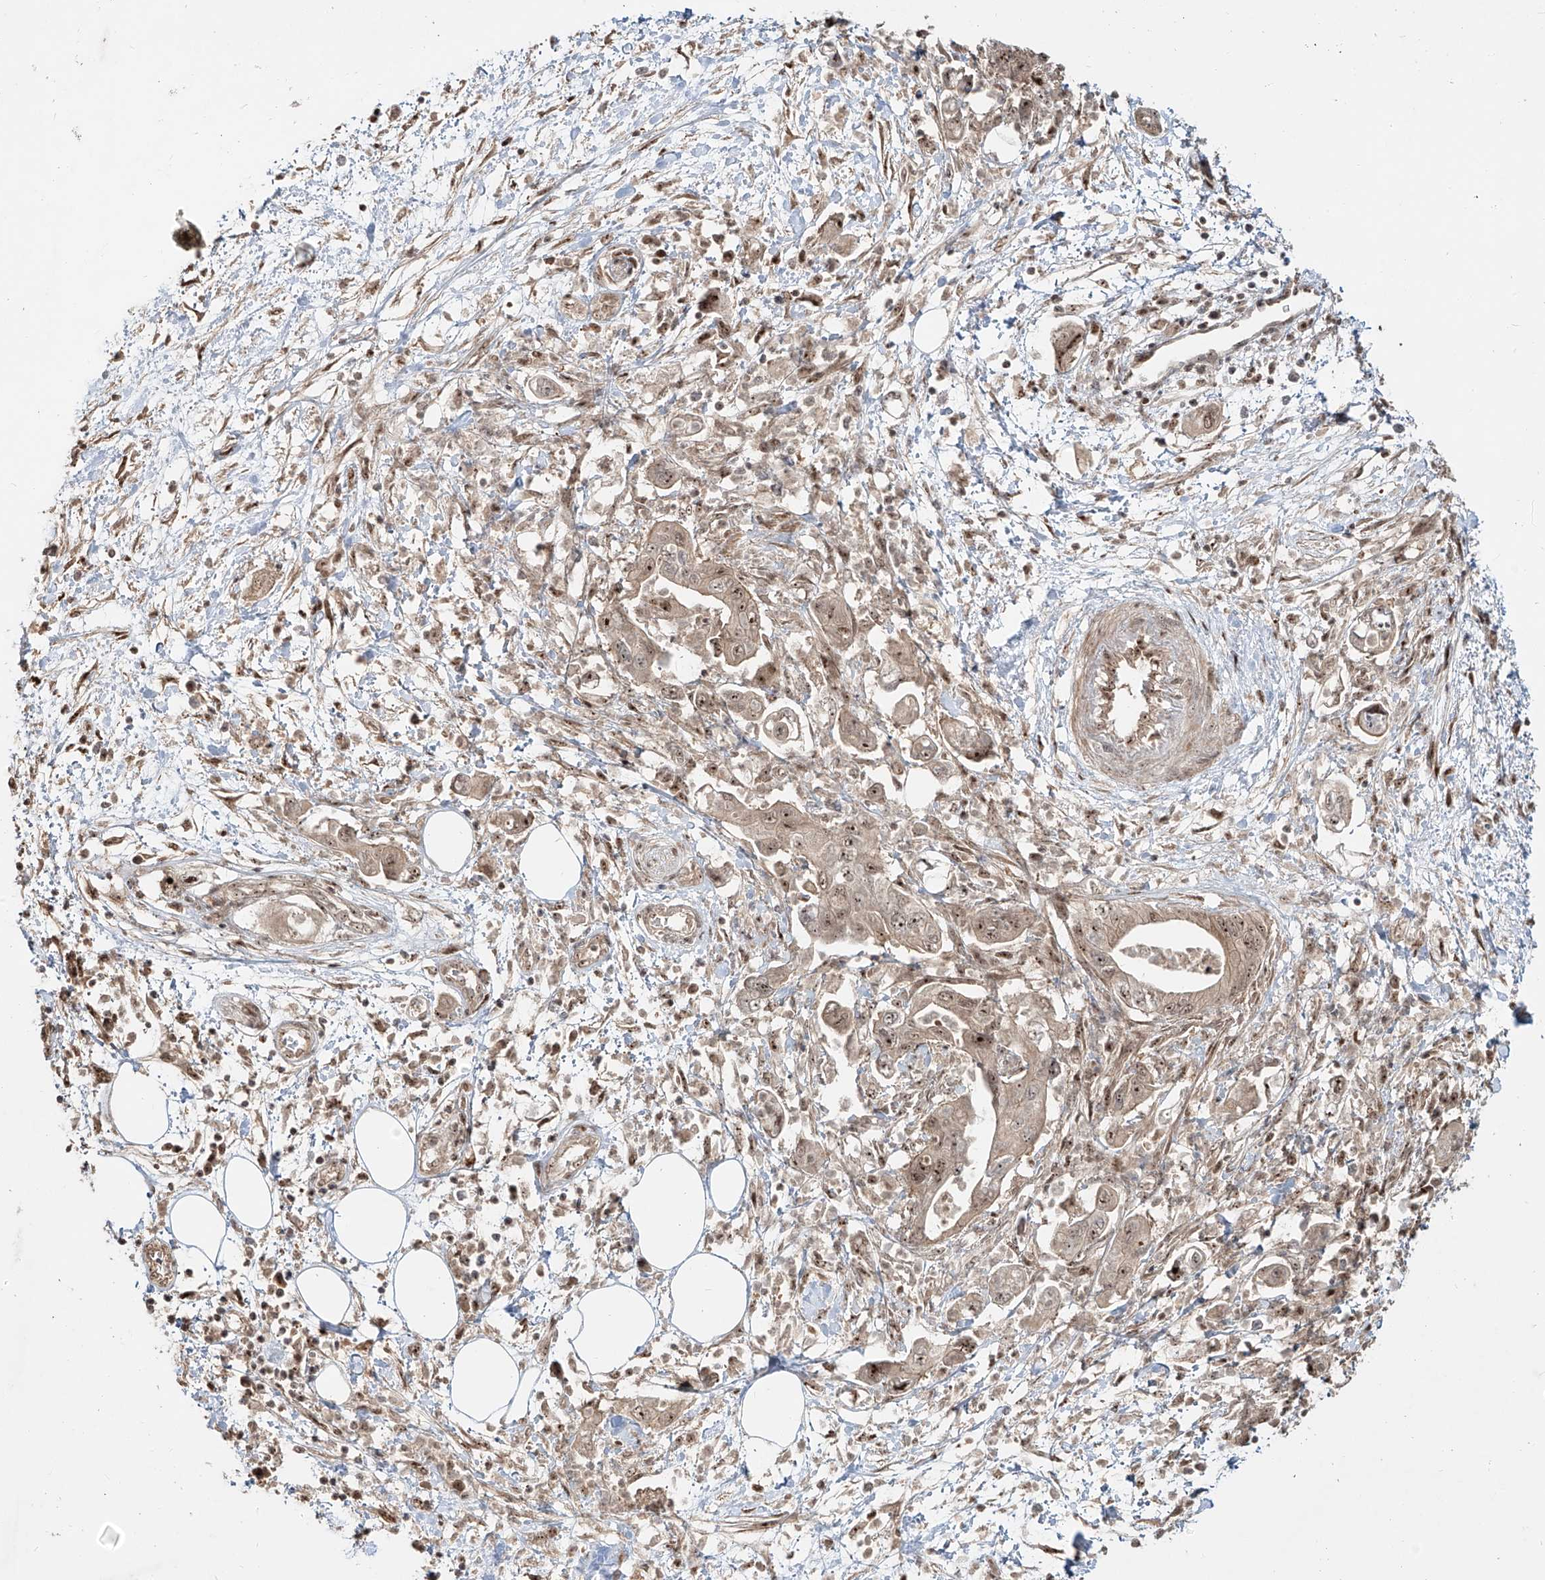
{"staining": {"intensity": "moderate", "quantity": ">75%", "location": "cytoplasmic/membranous,nuclear"}, "tissue": "pancreatic cancer", "cell_type": "Tumor cells", "image_type": "cancer", "snomed": [{"axis": "morphology", "description": "Adenocarcinoma, NOS"}, {"axis": "topography", "description": "Pancreas"}], "caption": "This histopathology image reveals pancreatic cancer stained with immunohistochemistry (IHC) to label a protein in brown. The cytoplasmic/membranous and nuclear of tumor cells show moderate positivity for the protein. Nuclei are counter-stained blue.", "gene": "ZNF710", "patient": {"sex": "female", "age": 73}}